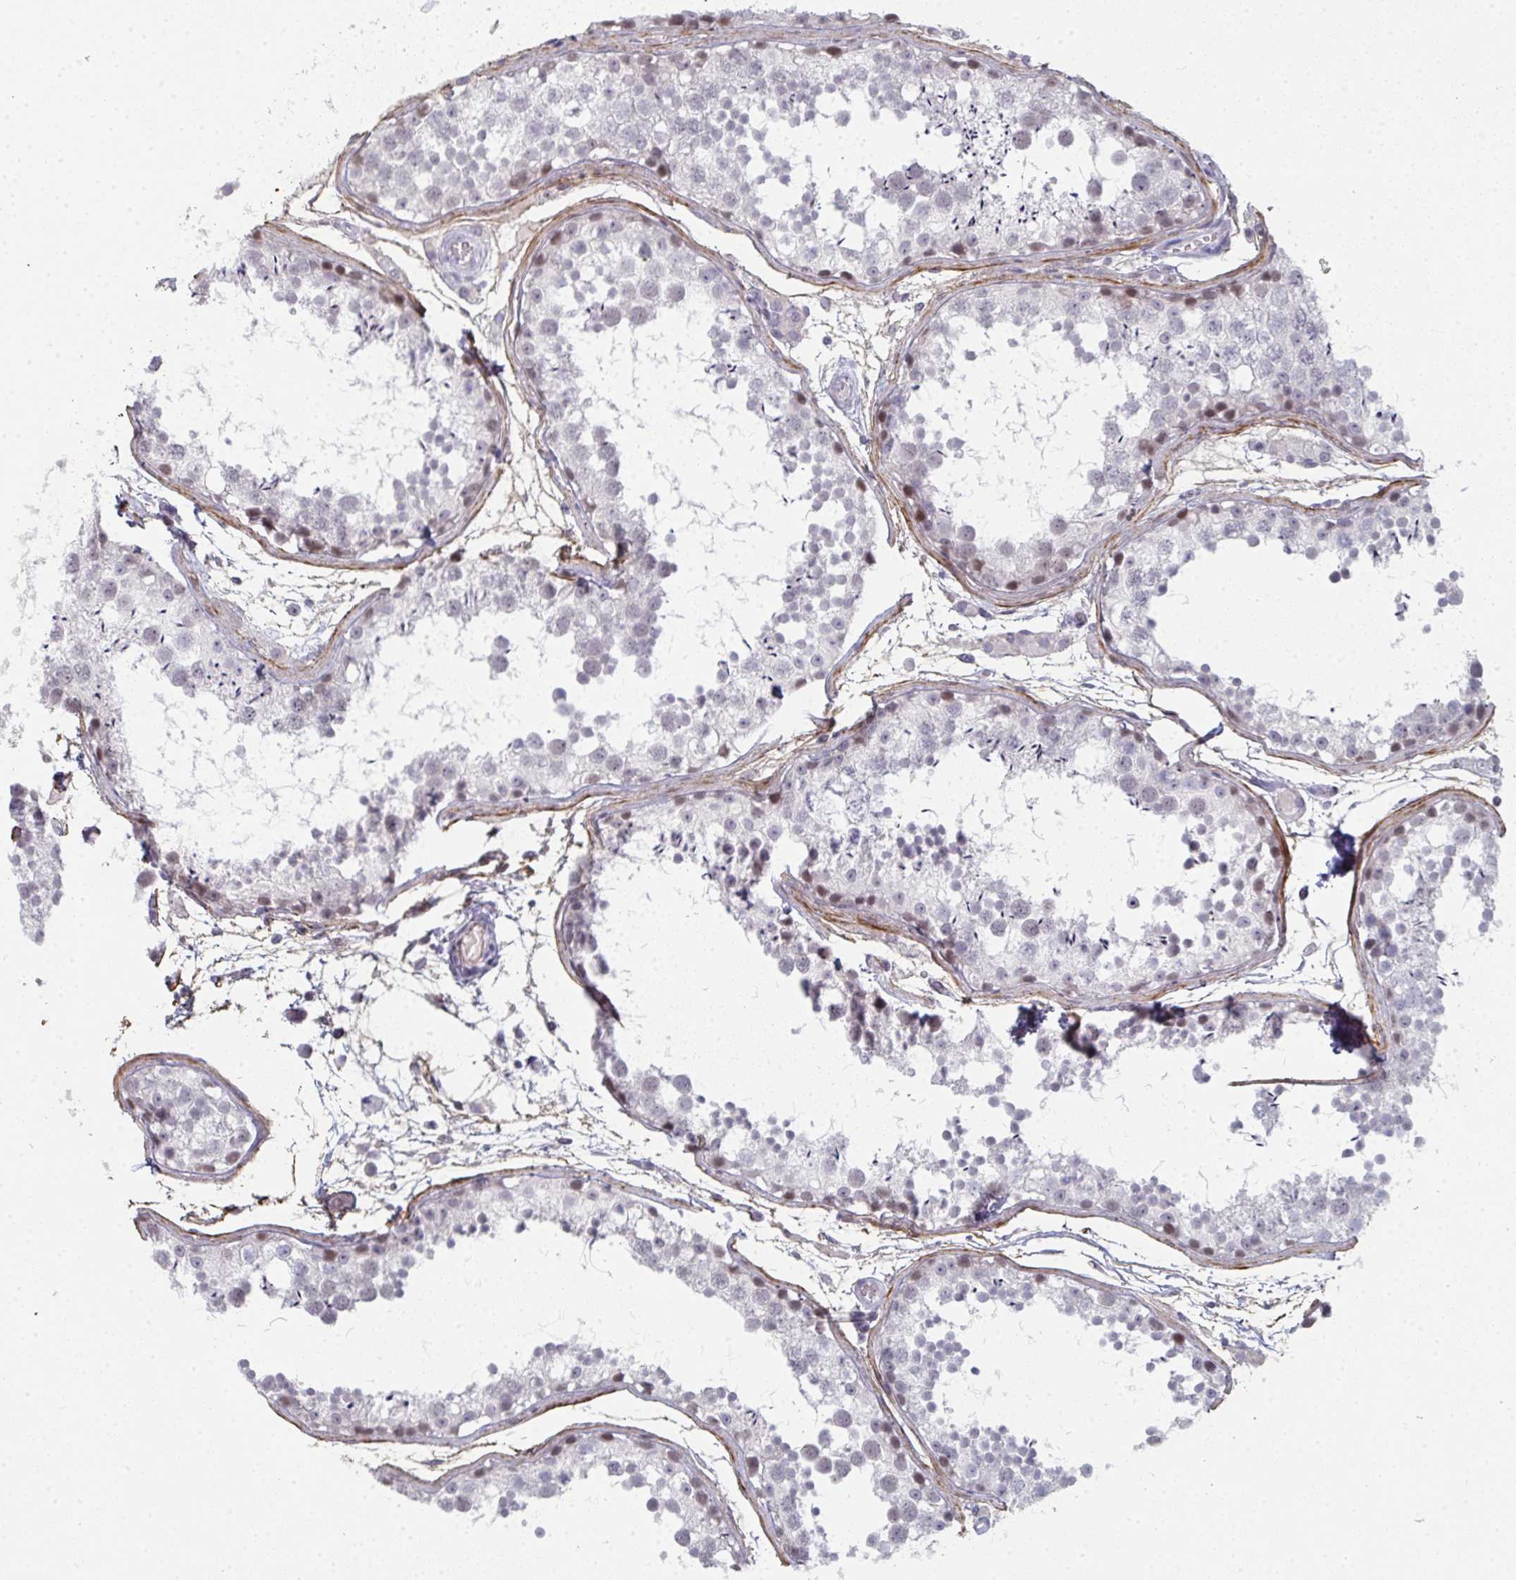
{"staining": {"intensity": "weak", "quantity": "<25%", "location": "nuclear"}, "tissue": "testis", "cell_type": "Cells in seminiferous ducts", "image_type": "normal", "snomed": [{"axis": "morphology", "description": "Normal tissue, NOS"}, {"axis": "topography", "description": "Testis"}], "caption": "Immunohistochemistry image of unremarkable human testis stained for a protein (brown), which exhibits no expression in cells in seminiferous ducts. The staining was performed using DAB (3,3'-diaminobenzidine) to visualize the protein expression in brown, while the nuclei were stained in blue with hematoxylin (Magnification: 20x).", "gene": "A1CF", "patient": {"sex": "male", "age": 29}}